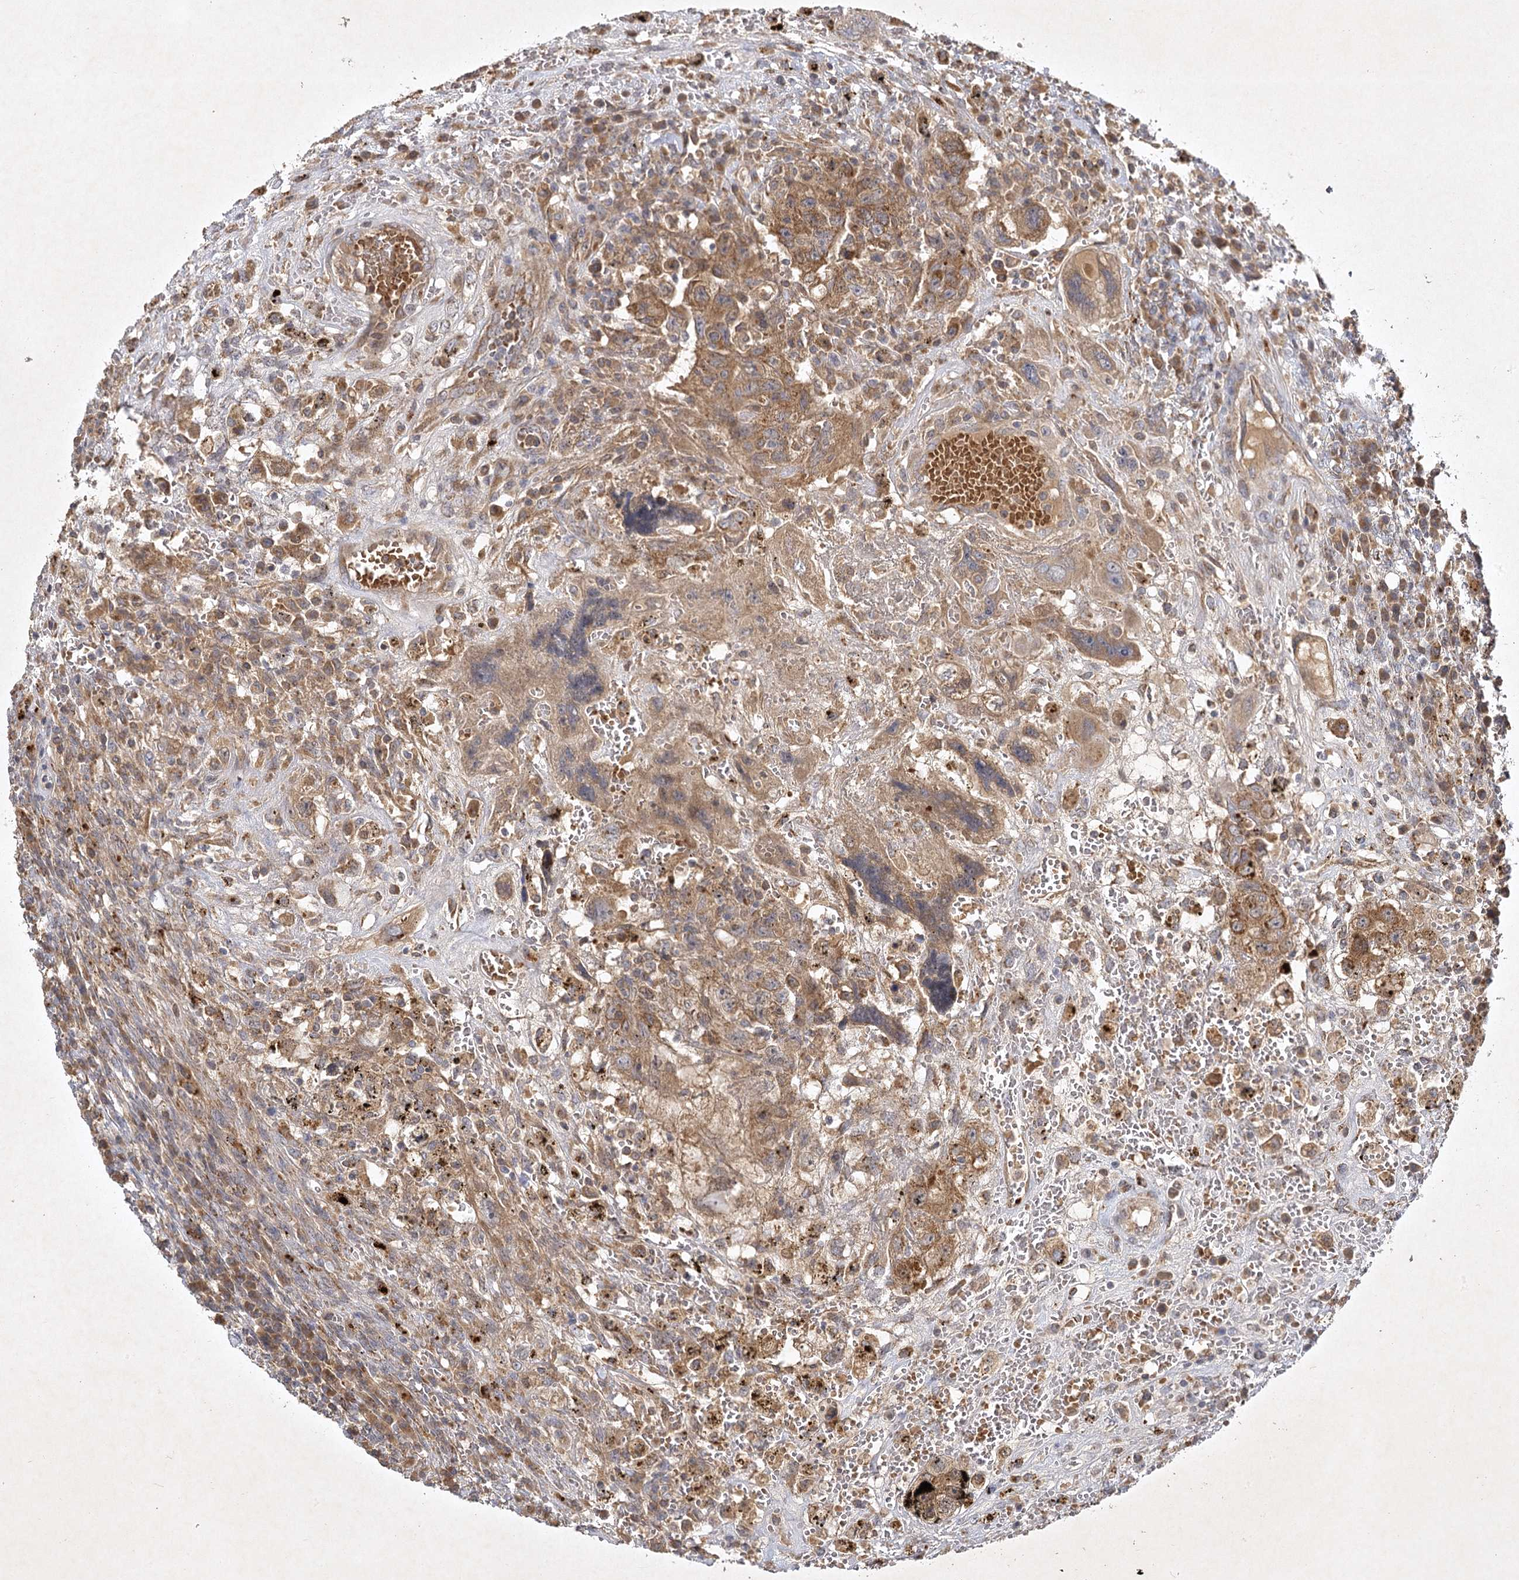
{"staining": {"intensity": "moderate", "quantity": ">75%", "location": "cytoplasmic/membranous"}, "tissue": "testis cancer", "cell_type": "Tumor cells", "image_type": "cancer", "snomed": [{"axis": "morphology", "description": "Carcinoma, Embryonal, NOS"}, {"axis": "topography", "description": "Testis"}], "caption": "The photomicrograph displays immunohistochemical staining of testis cancer (embryonal carcinoma). There is moderate cytoplasmic/membranous positivity is identified in about >75% of tumor cells.", "gene": "PYROXD2", "patient": {"sex": "male", "age": 26}}